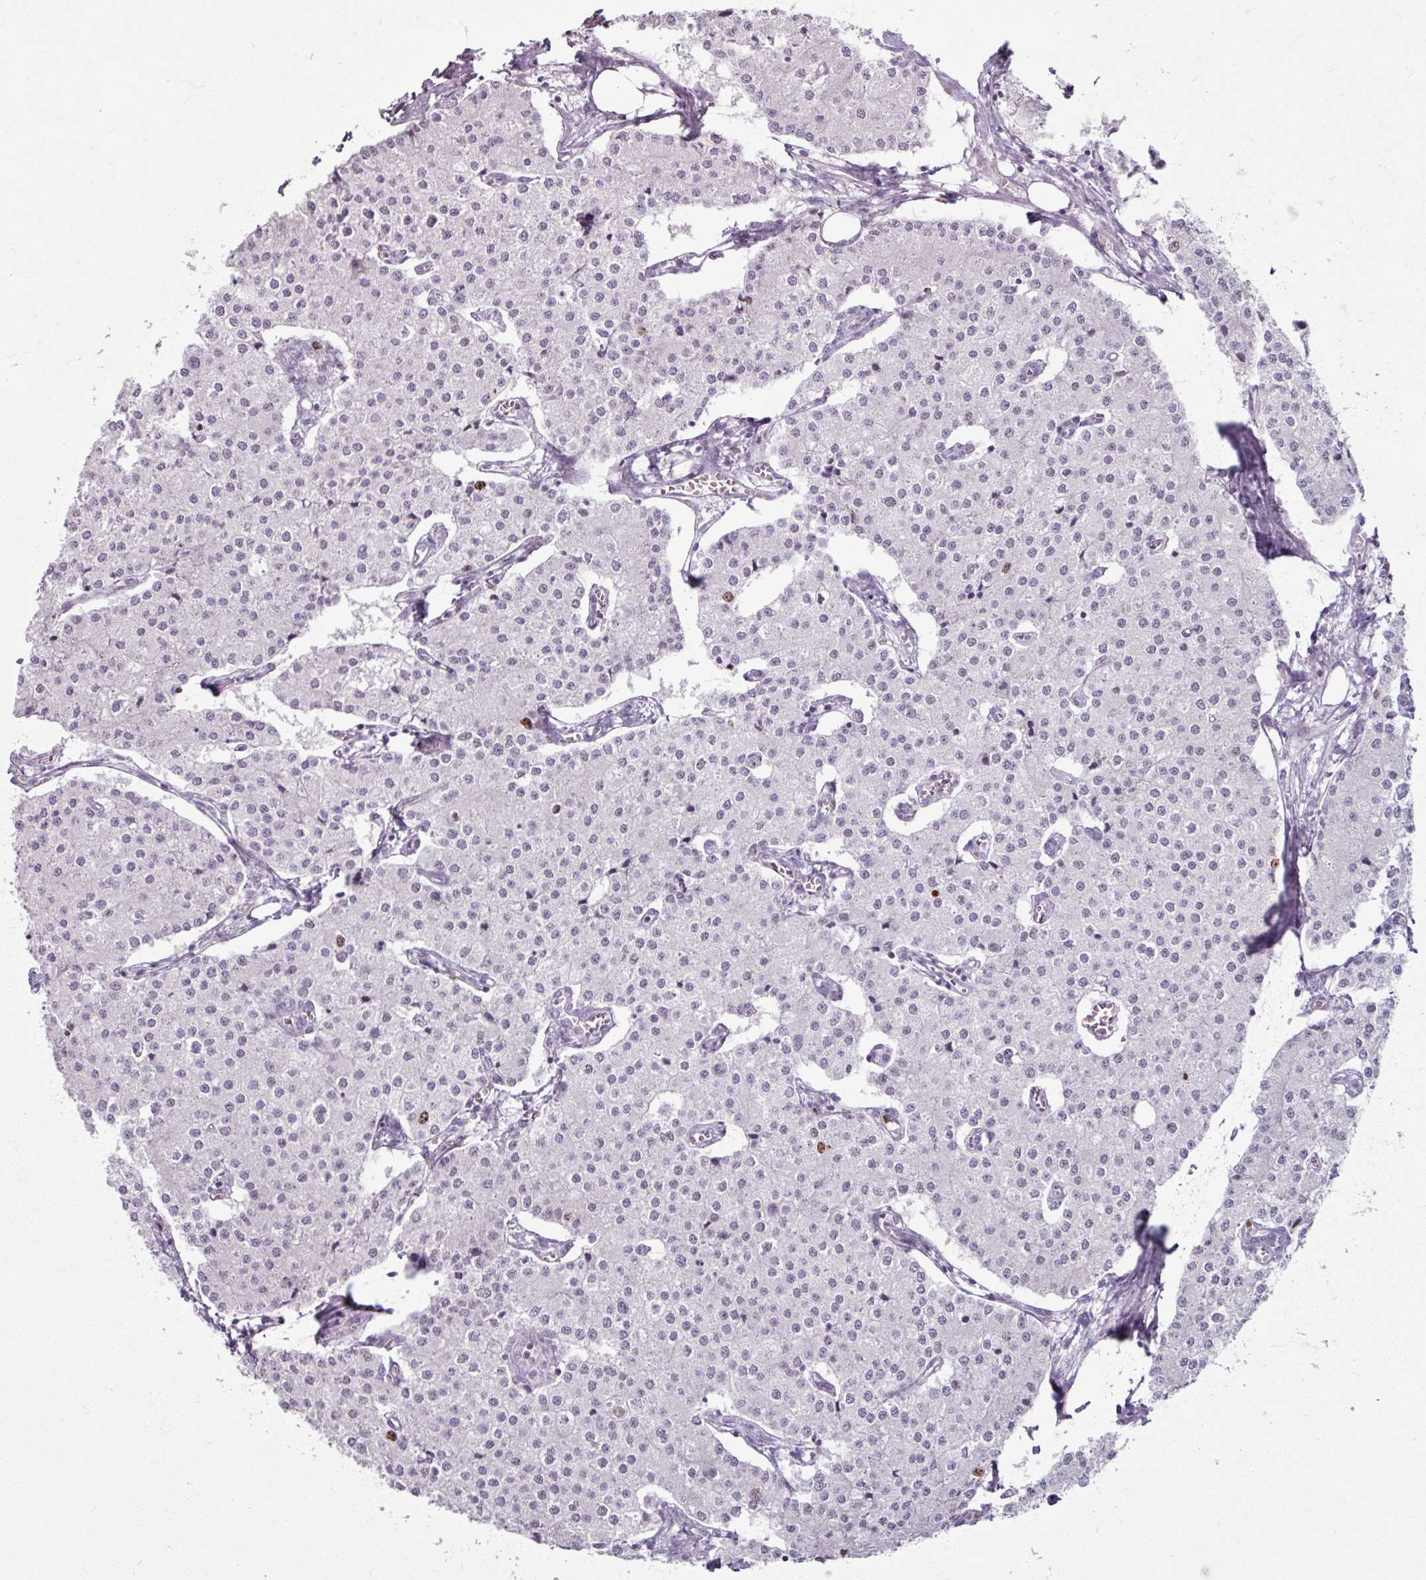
{"staining": {"intensity": "negative", "quantity": "none", "location": "none"}, "tissue": "carcinoid", "cell_type": "Tumor cells", "image_type": "cancer", "snomed": [{"axis": "morphology", "description": "Carcinoid, malignant, NOS"}, {"axis": "topography", "description": "Colon"}], "caption": "DAB immunohistochemical staining of malignant carcinoid exhibits no significant expression in tumor cells.", "gene": "ATAD2", "patient": {"sex": "female", "age": 52}}